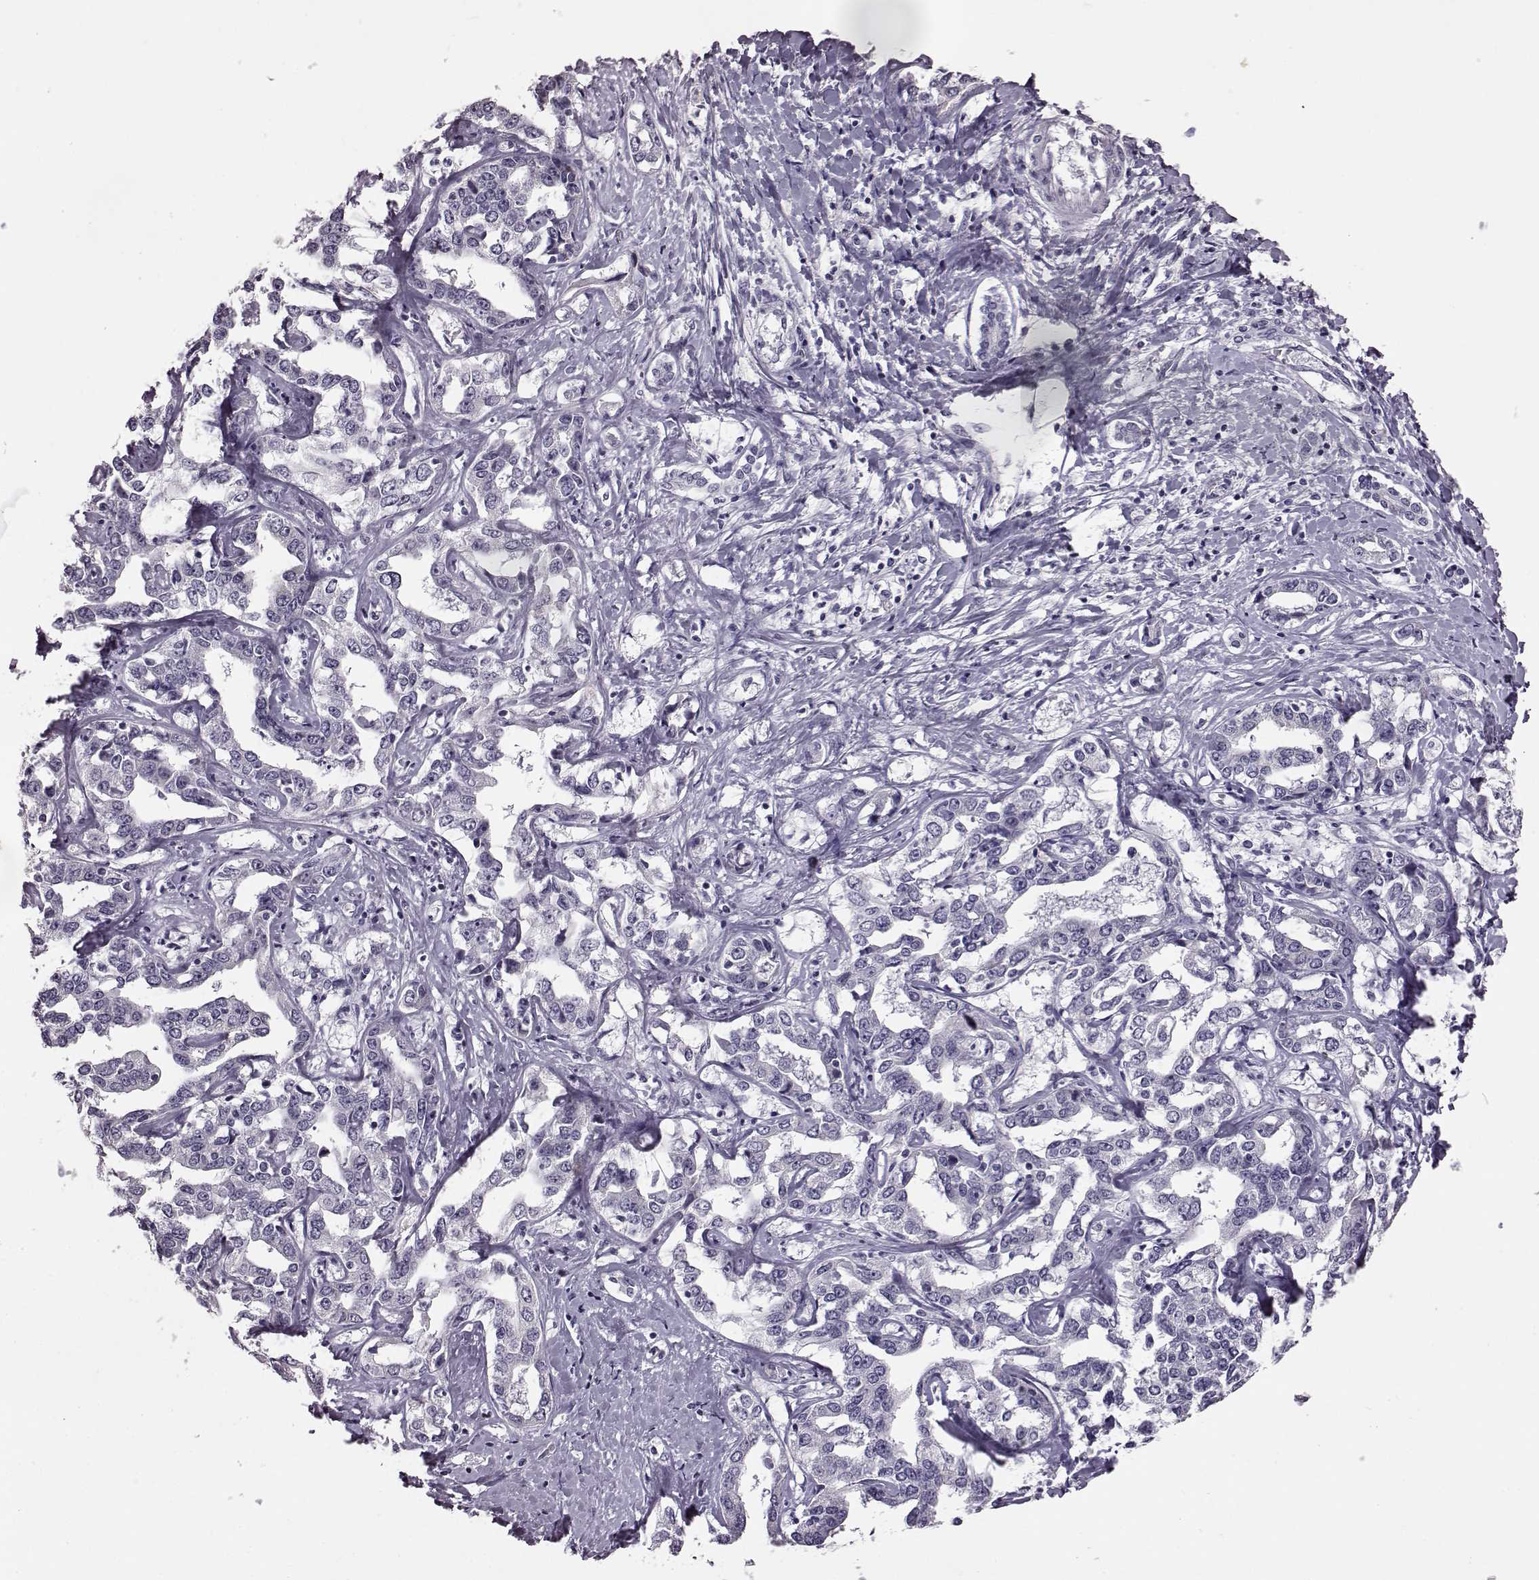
{"staining": {"intensity": "negative", "quantity": "none", "location": "none"}, "tissue": "liver cancer", "cell_type": "Tumor cells", "image_type": "cancer", "snomed": [{"axis": "morphology", "description": "Cholangiocarcinoma"}, {"axis": "topography", "description": "Liver"}], "caption": "Protein analysis of liver cancer (cholangiocarcinoma) demonstrates no significant positivity in tumor cells.", "gene": "ODAD4", "patient": {"sex": "male", "age": 59}}